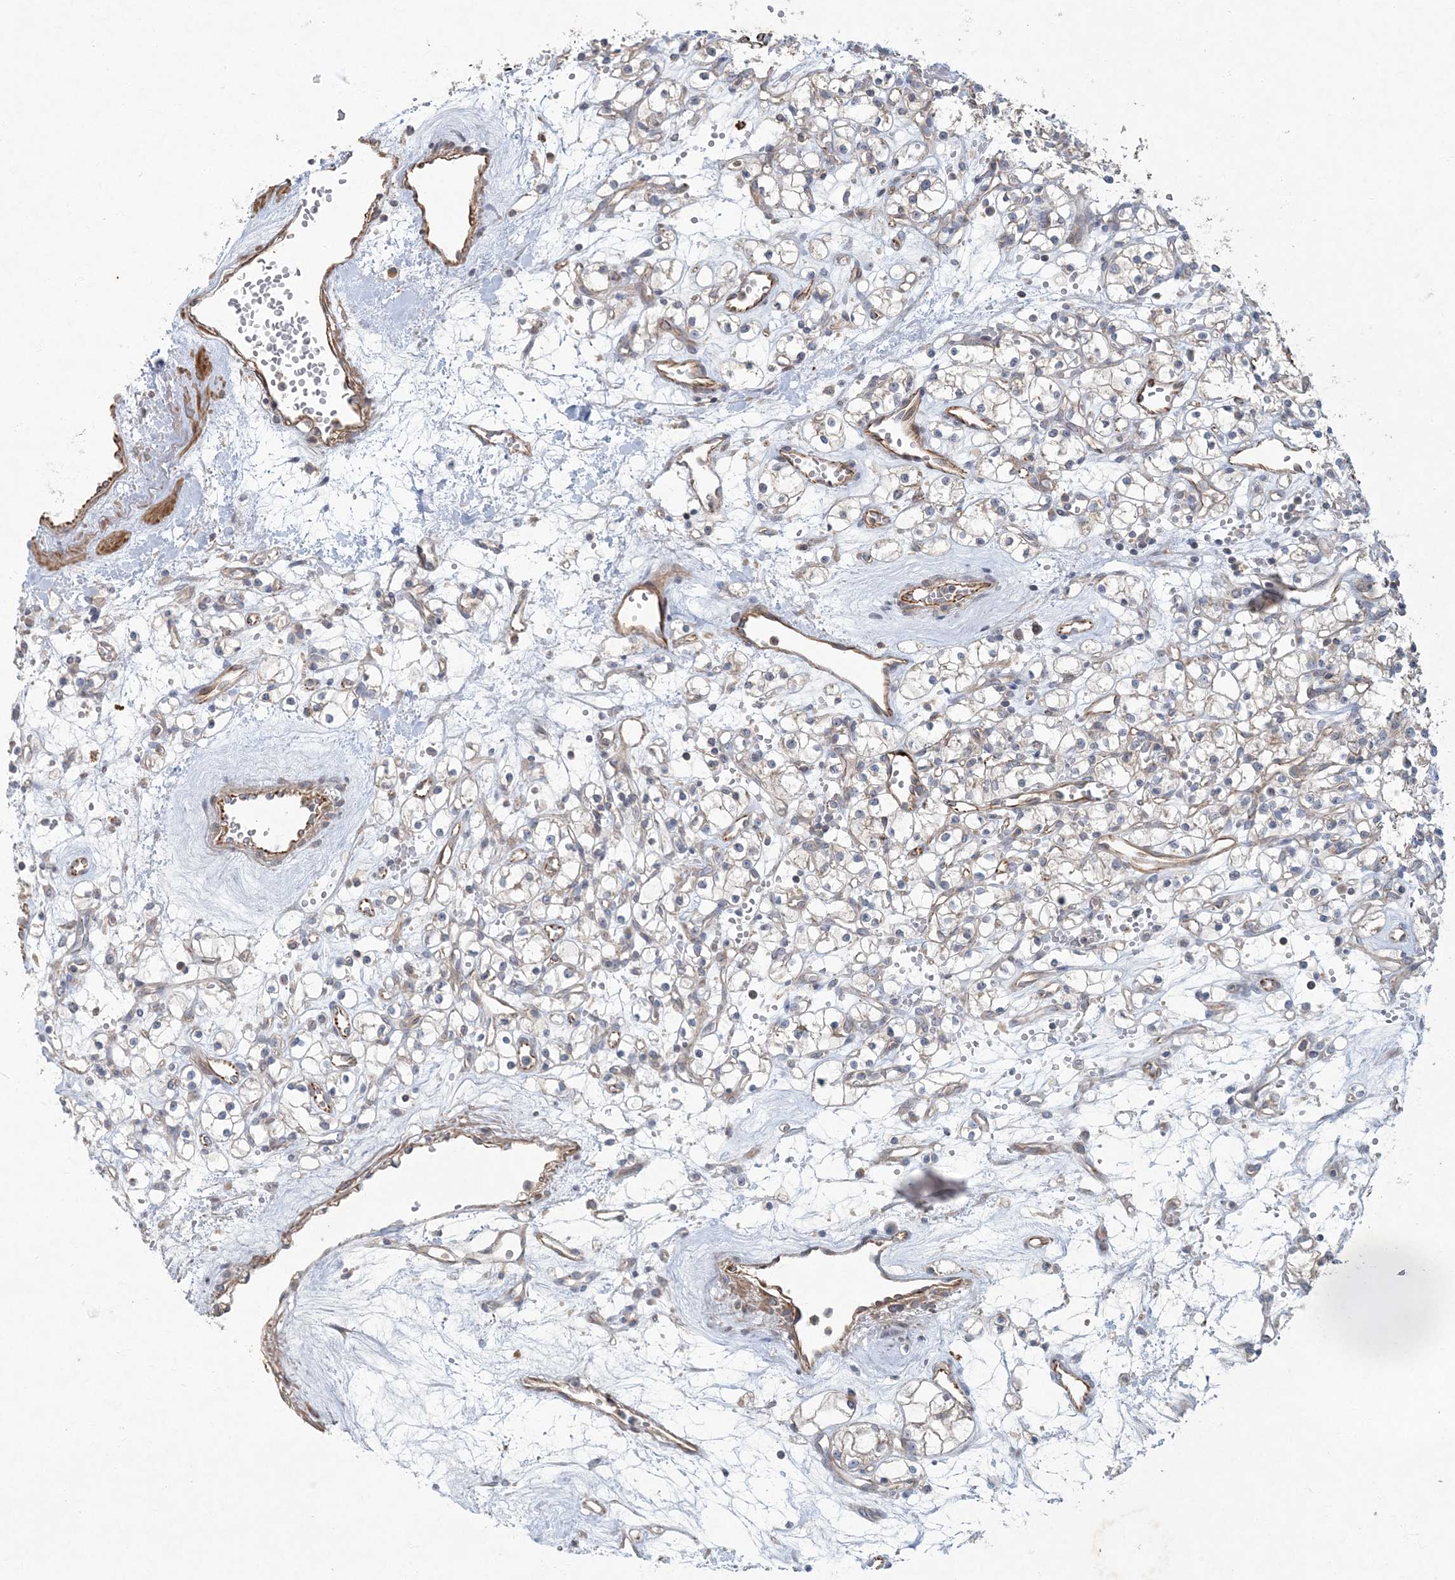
{"staining": {"intensity": "negative", "quantity": "none", "location": "none"}, "tissue": "renal cancer", "cell_type": "Tumor cells", "image_type": "cancer", "snomed": [{"axis": "morphology", "description": "Adenocarcinoma, NOS"}, {"axis": "topography", "description": "Kidney"}], "caption": "The image displays no staining of tumor cells in renal cancer (adenocarcinoma).", "gene": "ARHGEF38", "patient": {"sex": "female", "age": 59}}